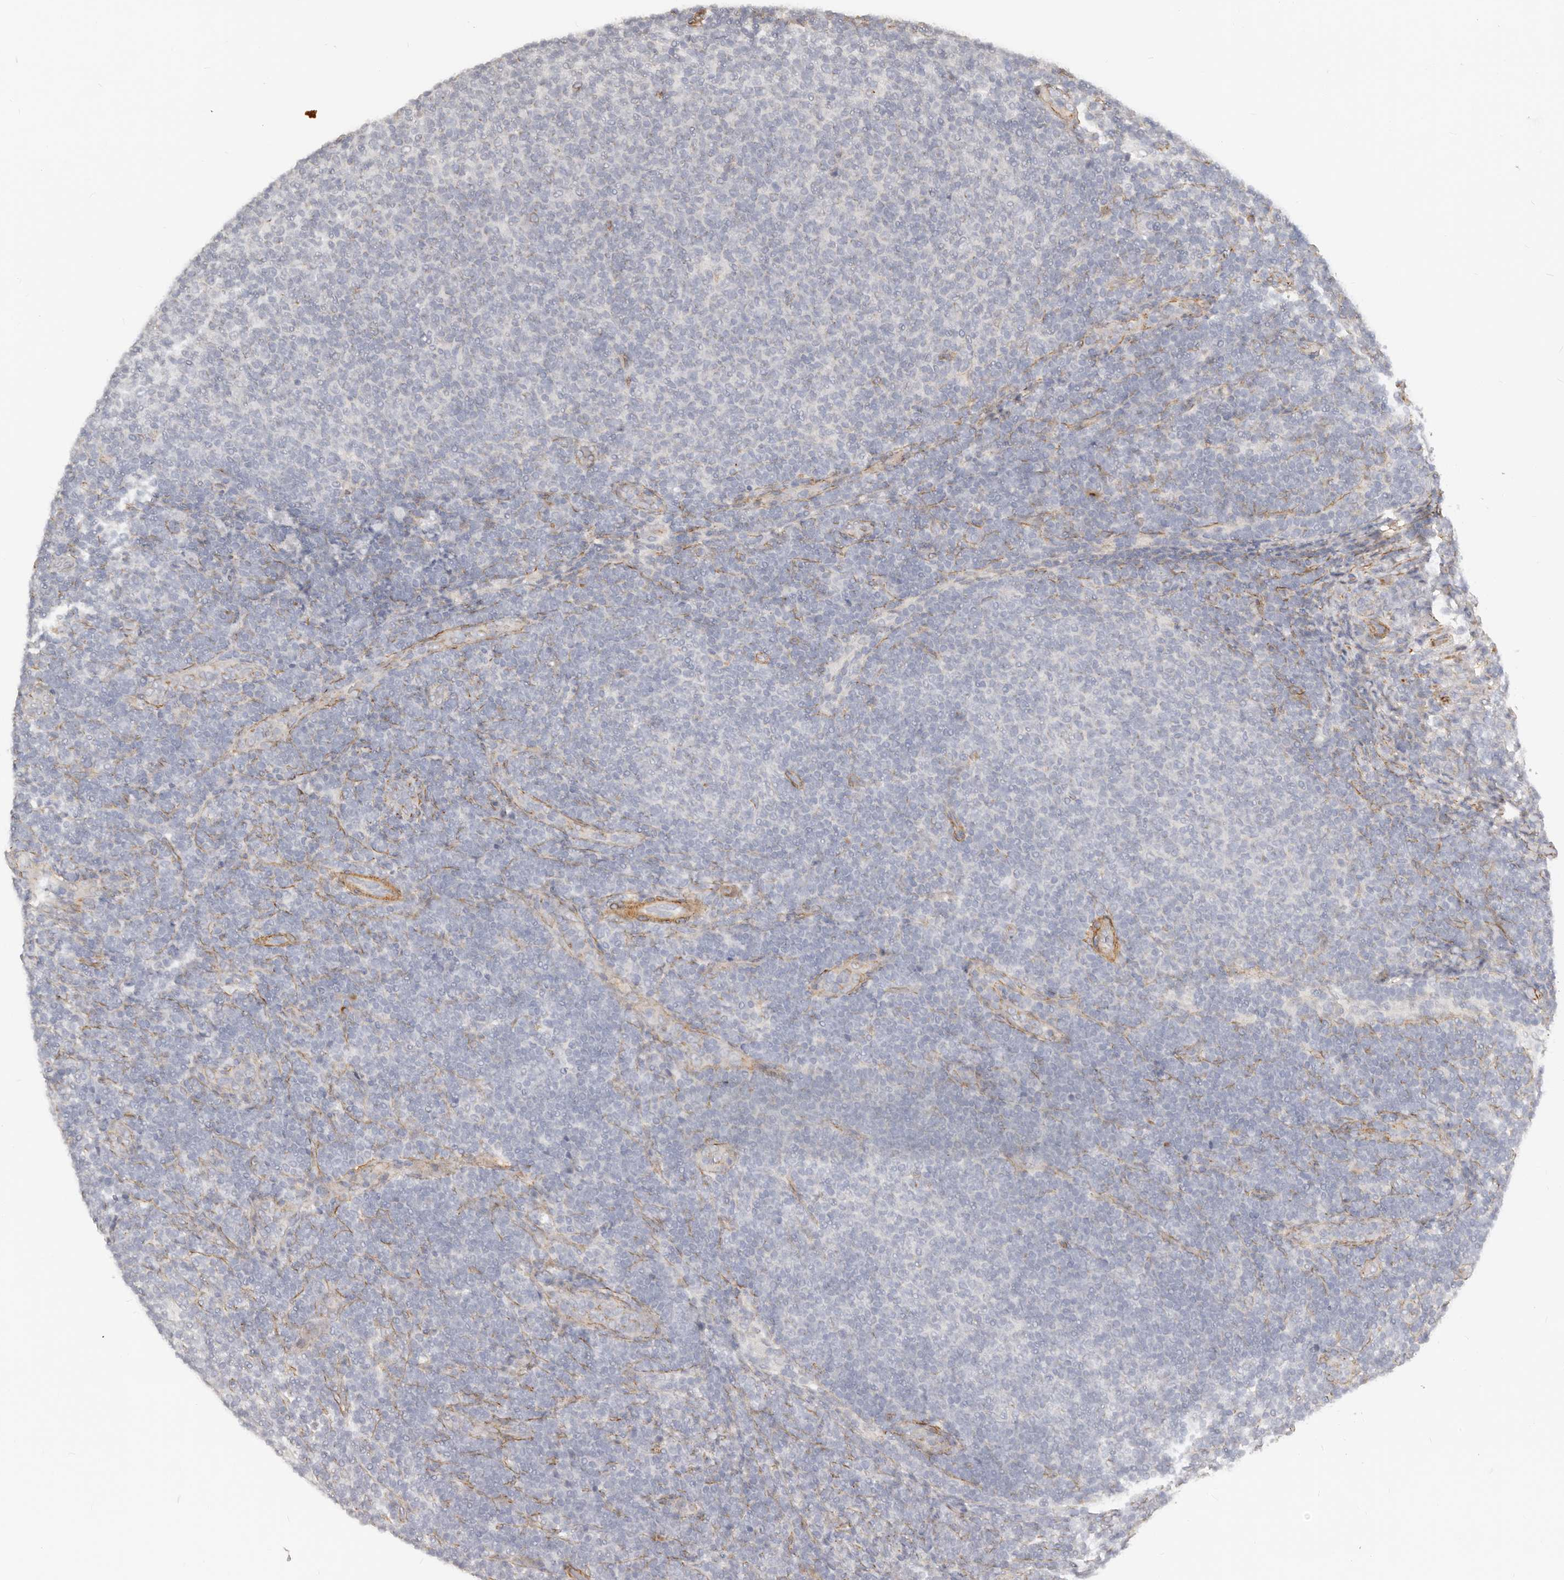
{"staining": {"intensity": "negative", "quantity": "none", "location": "none"}, "tissue": "lymphoma", "cell_type": "Tumor cells", "image_type": "cancer", "snomed": [{"axis": "morphology", "description": "Malignant lymphoma, non-Hodgkin's type, Low grade"}, {"axis": "topography", "description": "Lymph node"}], "caption": "Tumor cells show no significant protein expression in low-grade malignant lymphoma, non-Hodgkin's type.", "gene": "RABAC1", "patient": {"sex": "male", "age": 66}}